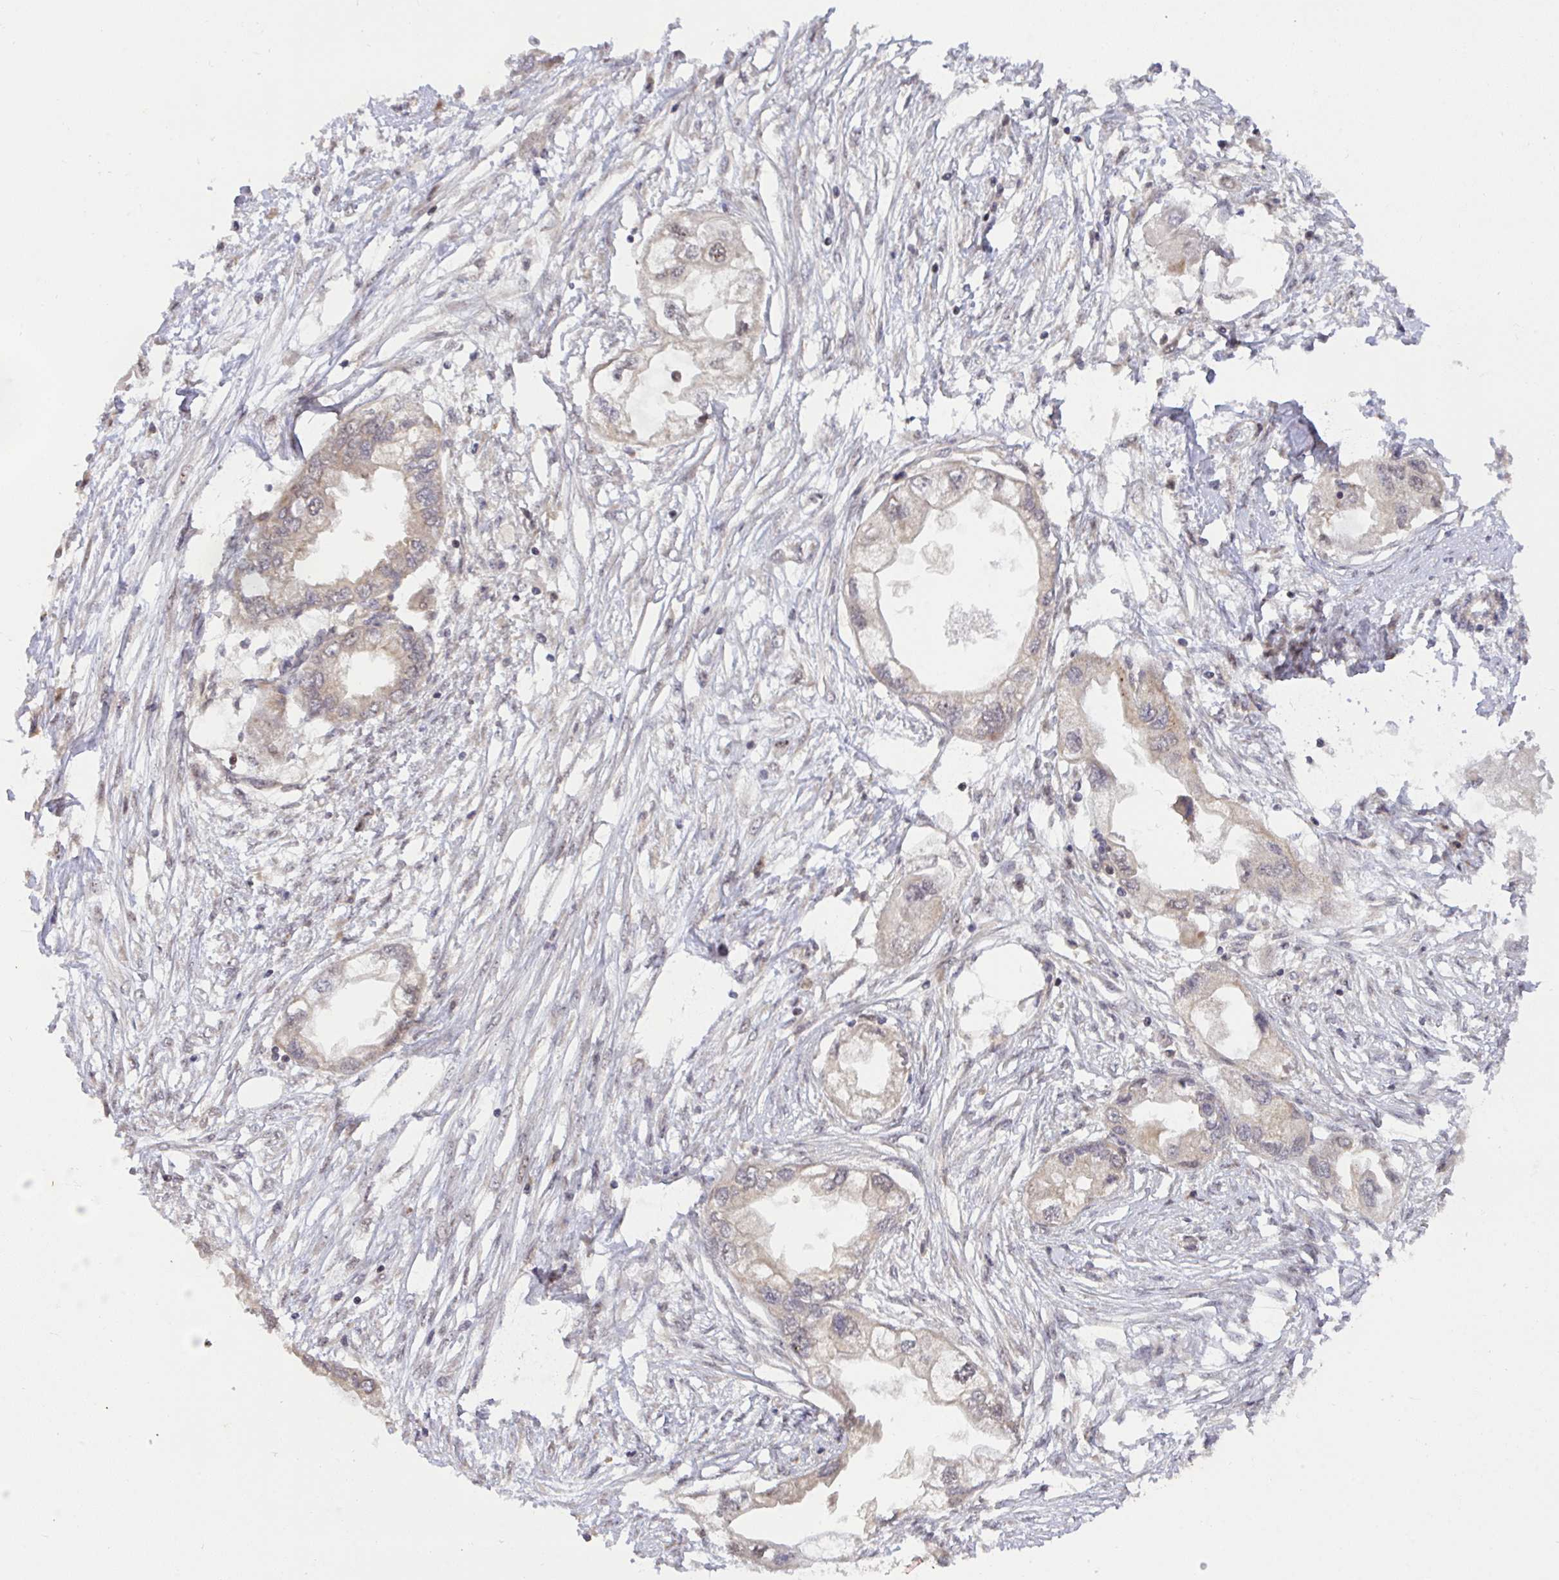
{"staining": {"intensity": "weak", "quantity": "25%-75%", "location": "cytoplasmic/membranous"}, "tissue": "endometrial cancer", "cell_type": "Tumor cells", "image_type": "cancer", "snomed": [{"axis": "morphology", "description": "Adenocarcinoma, NOS"}, {"axis": "morphology", "description": "Adenocarcinoma, metastatic, NOS"}, {"axis": "topography", "description": "Adipose tissue"}, {"axis": "topography", "description": "Endometrium"}], "caption": "Weak cytoplasmic/membranous positivity for a protein is present in about 25%-75% of tumor cells of endometrial adenocarcinoma using immunohistochemistry (IHC).", "gene": "ERI1", "patient": {"sex": "female", "age": 67}}